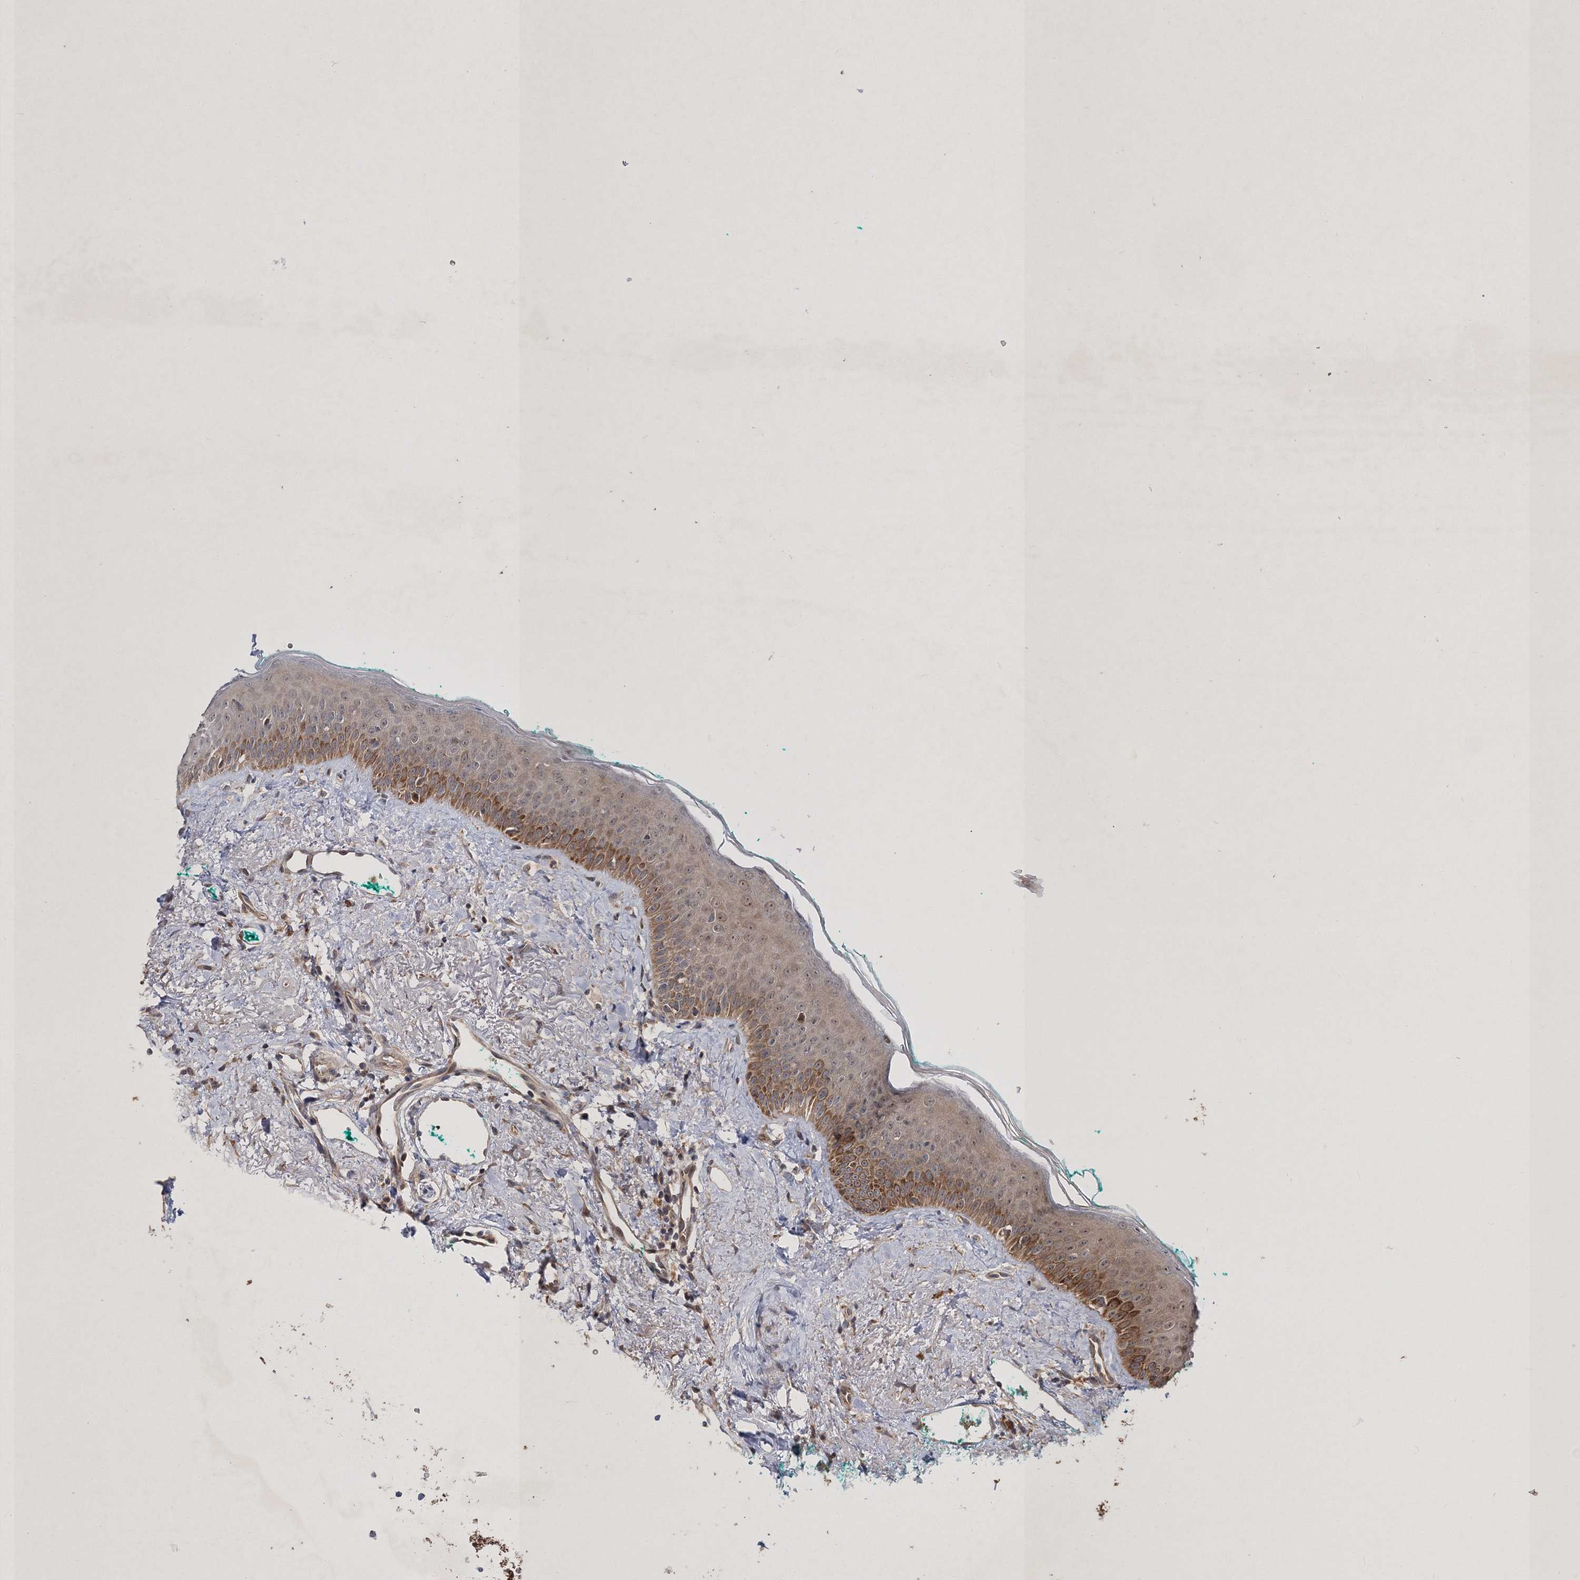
{"staining": {"intensity": "moderate", "quantity": ">75%", "location": "cytoplasmic/membranous"}, "tissue": "oral mucosa", "cell_type": "Squamous epithelial cells", "image_type": "normal", "snomed": [{"axis": "morphology", "description": "Normal tissue, NOS"}, {"axis": "topography", "description": "Oral tissue"}], "caption": "A brown stain shows moderate cytoplasmic/membranous staining of a protein in squamous epithelial cells of benign human oral mucosa.", "gene": "SCRN3", "patient": {"sex": "female", "age": 70}}